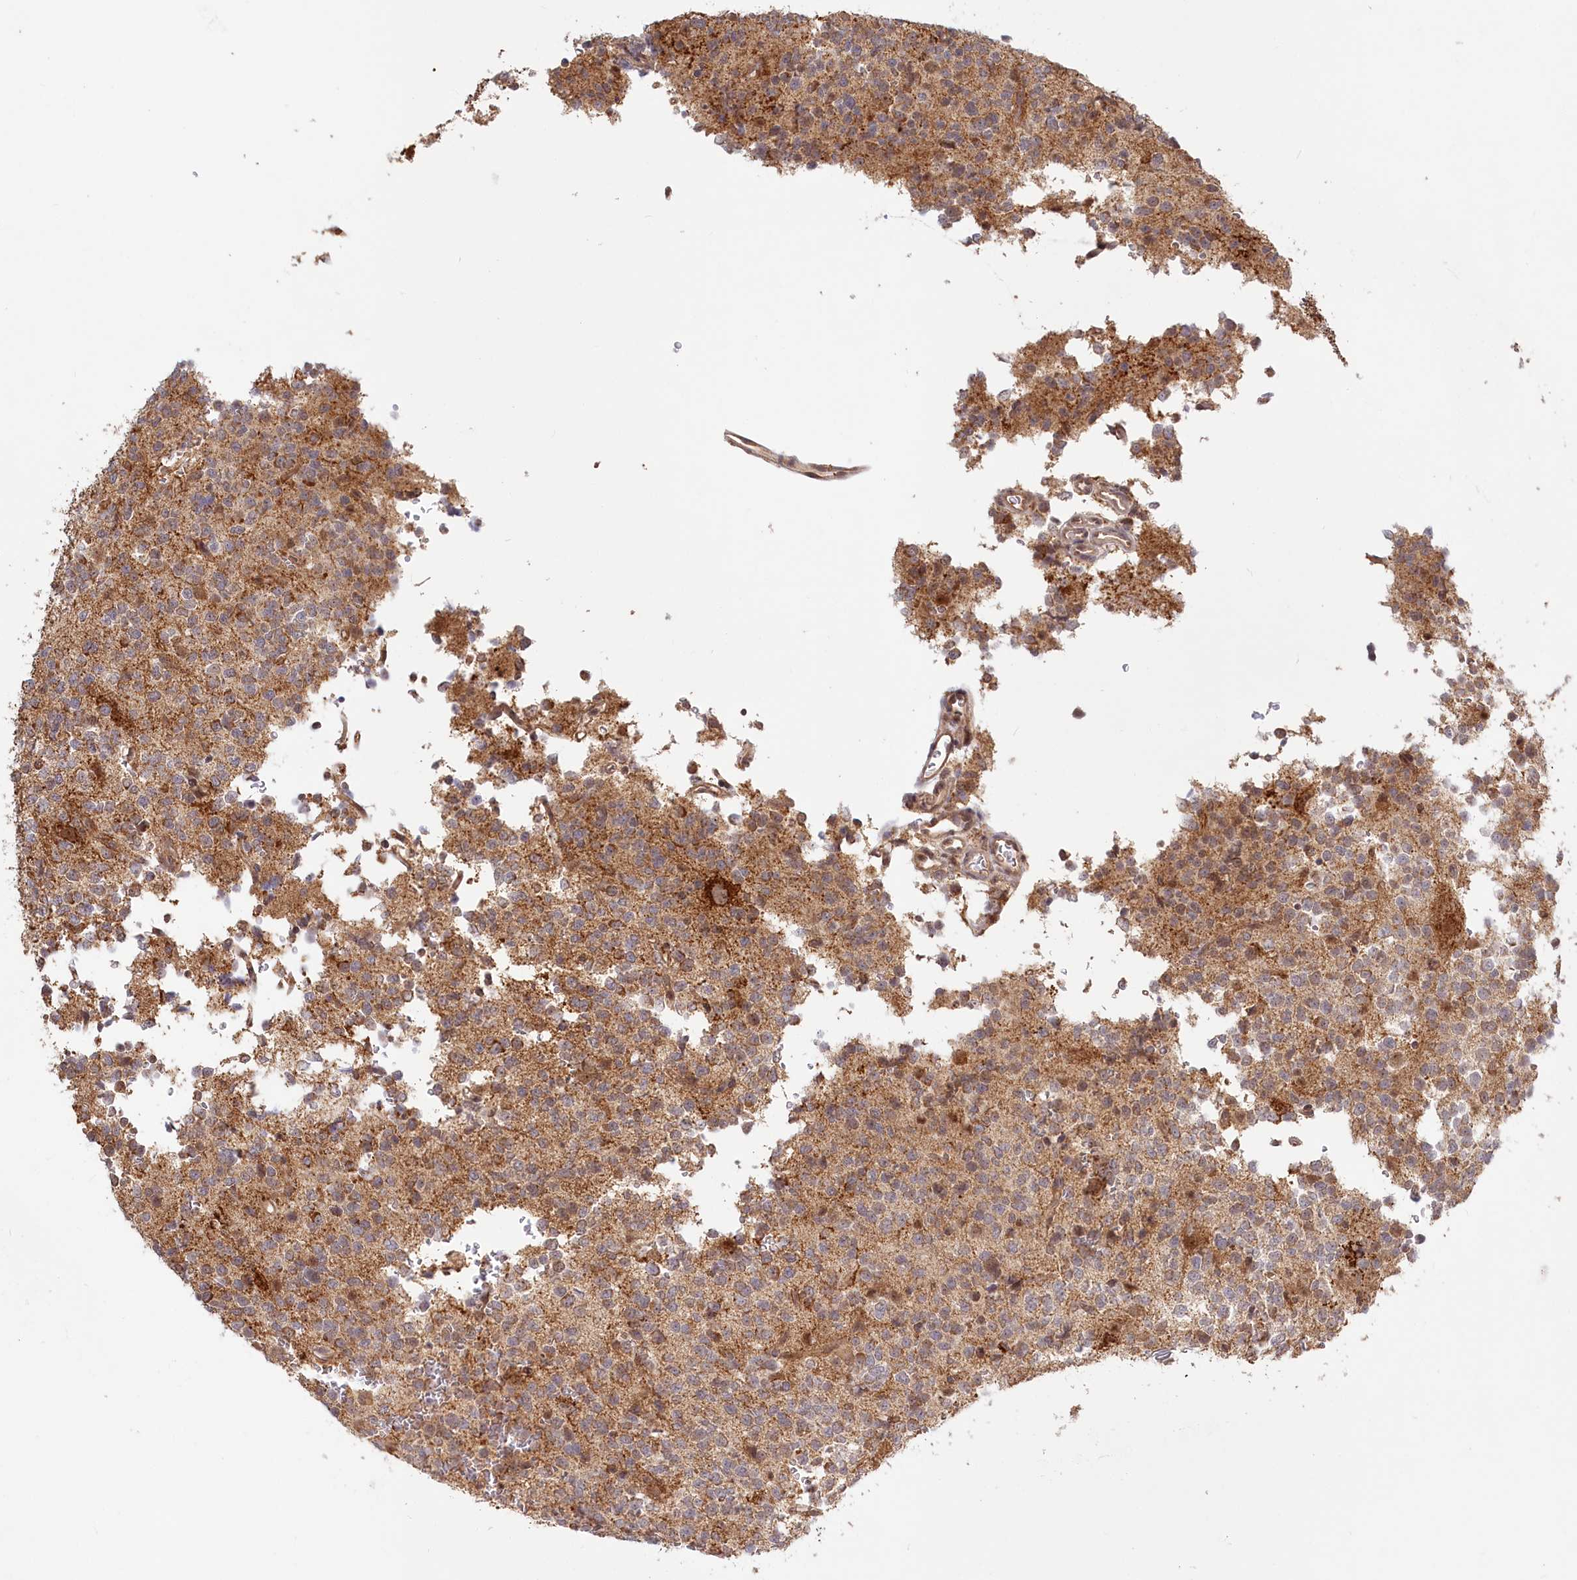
{"staining": {"intensity": "weak", "quantity": "<25%", "location": "cytoplasmic/membranous"}, "tissue": "glioma", "cell_type": "Tumor cells", "image_type": "cancer", "snomed": [{"axis": "morphology", "description": "Glioma, malignant, High grade"}, {"axis": "topography", "description": "Brain"}], "caption": "DAB (3,3'-diaminobenzidine) immunohistochemical staining of high-grade glioma (malignant) displays no significant staining in tumor cells. The staining was performed using DAB (3,3'-diaminobenzidine) to visualize the protein expression in brown, while the nuclei were stained in blue with hematoxylin (Magnification: 20x).", "gene": "RTN4IP1", "patient": {"sex": "female", "age": 62}}